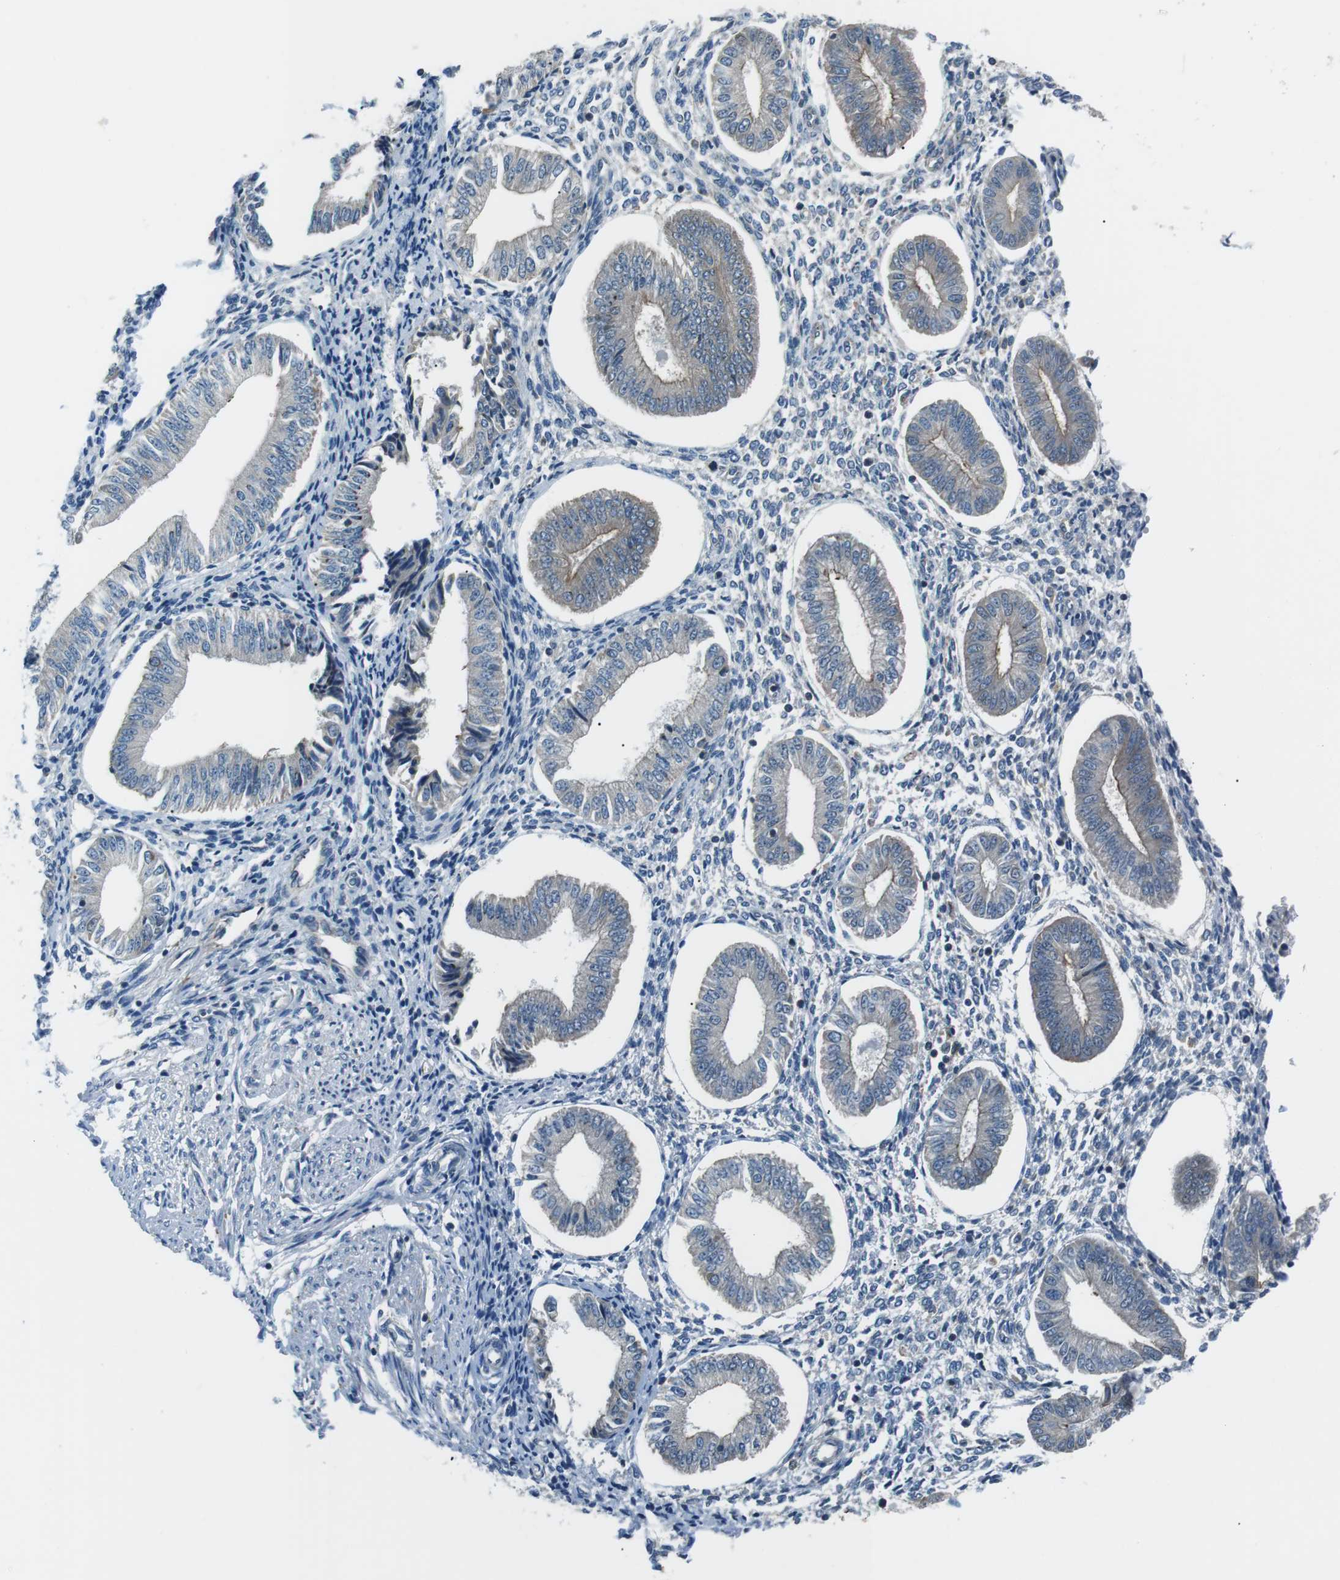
{"staining": {"intensity": "negative", "quantity": "none", "location": "none"}, "tissue": "endometrium", "cell_type": "Cells in endometrial stroma", "image_type": "normal", "snomed": [{"axis": "morphology", "description": "Normal tissue, NOS"}, {"axis": "topography", "description": "Endometrium"}], "caption": "DAB immunohistochemical staining of benign endometrium demonstrates no significant staining in cells in endometrial stroma.", "gene": "FAM3B", "patient": {"sex": "female", "age": 50}}